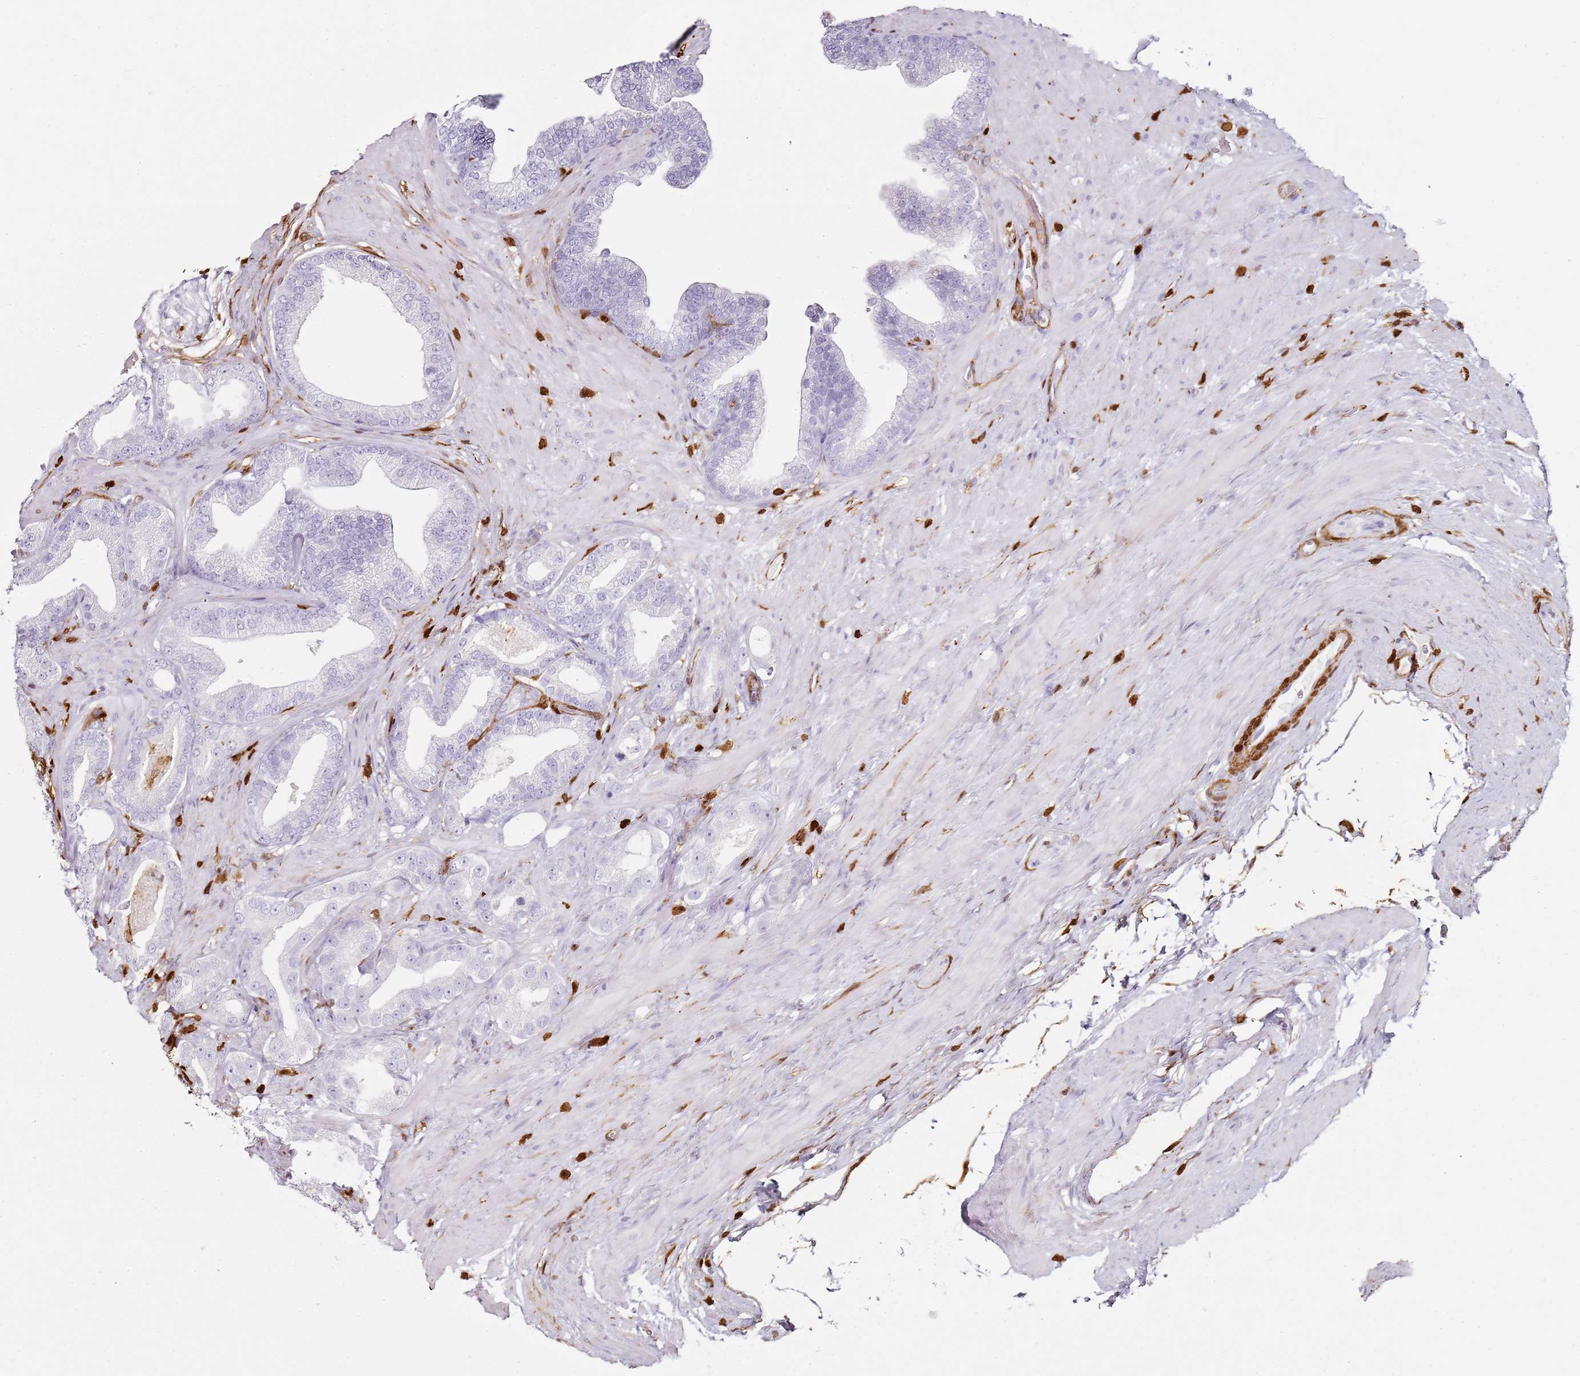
{"staining": {"intensity": "negative", "quantity": "none", "location": "none"}, "tissue": "prostate cancer", "cell_type": "Tumor cells", "image_type": "cancer", "snomed": [{"axis": "morphology", "description": "Adenocarcinoma, Low grade"}, {"axis": "topography", "description": "Prostate"}], "caption": "Immunohistochemistry (IHC) of human prostate adenocarcinoma (low-grade) reveals no positivity in tumor cells. The staining is performed using DAB brown chromogen with nuclei counter-stained in using hematoxylin.", "gene": "S100A4", "patient": {"sex": "male", "age": 63}}